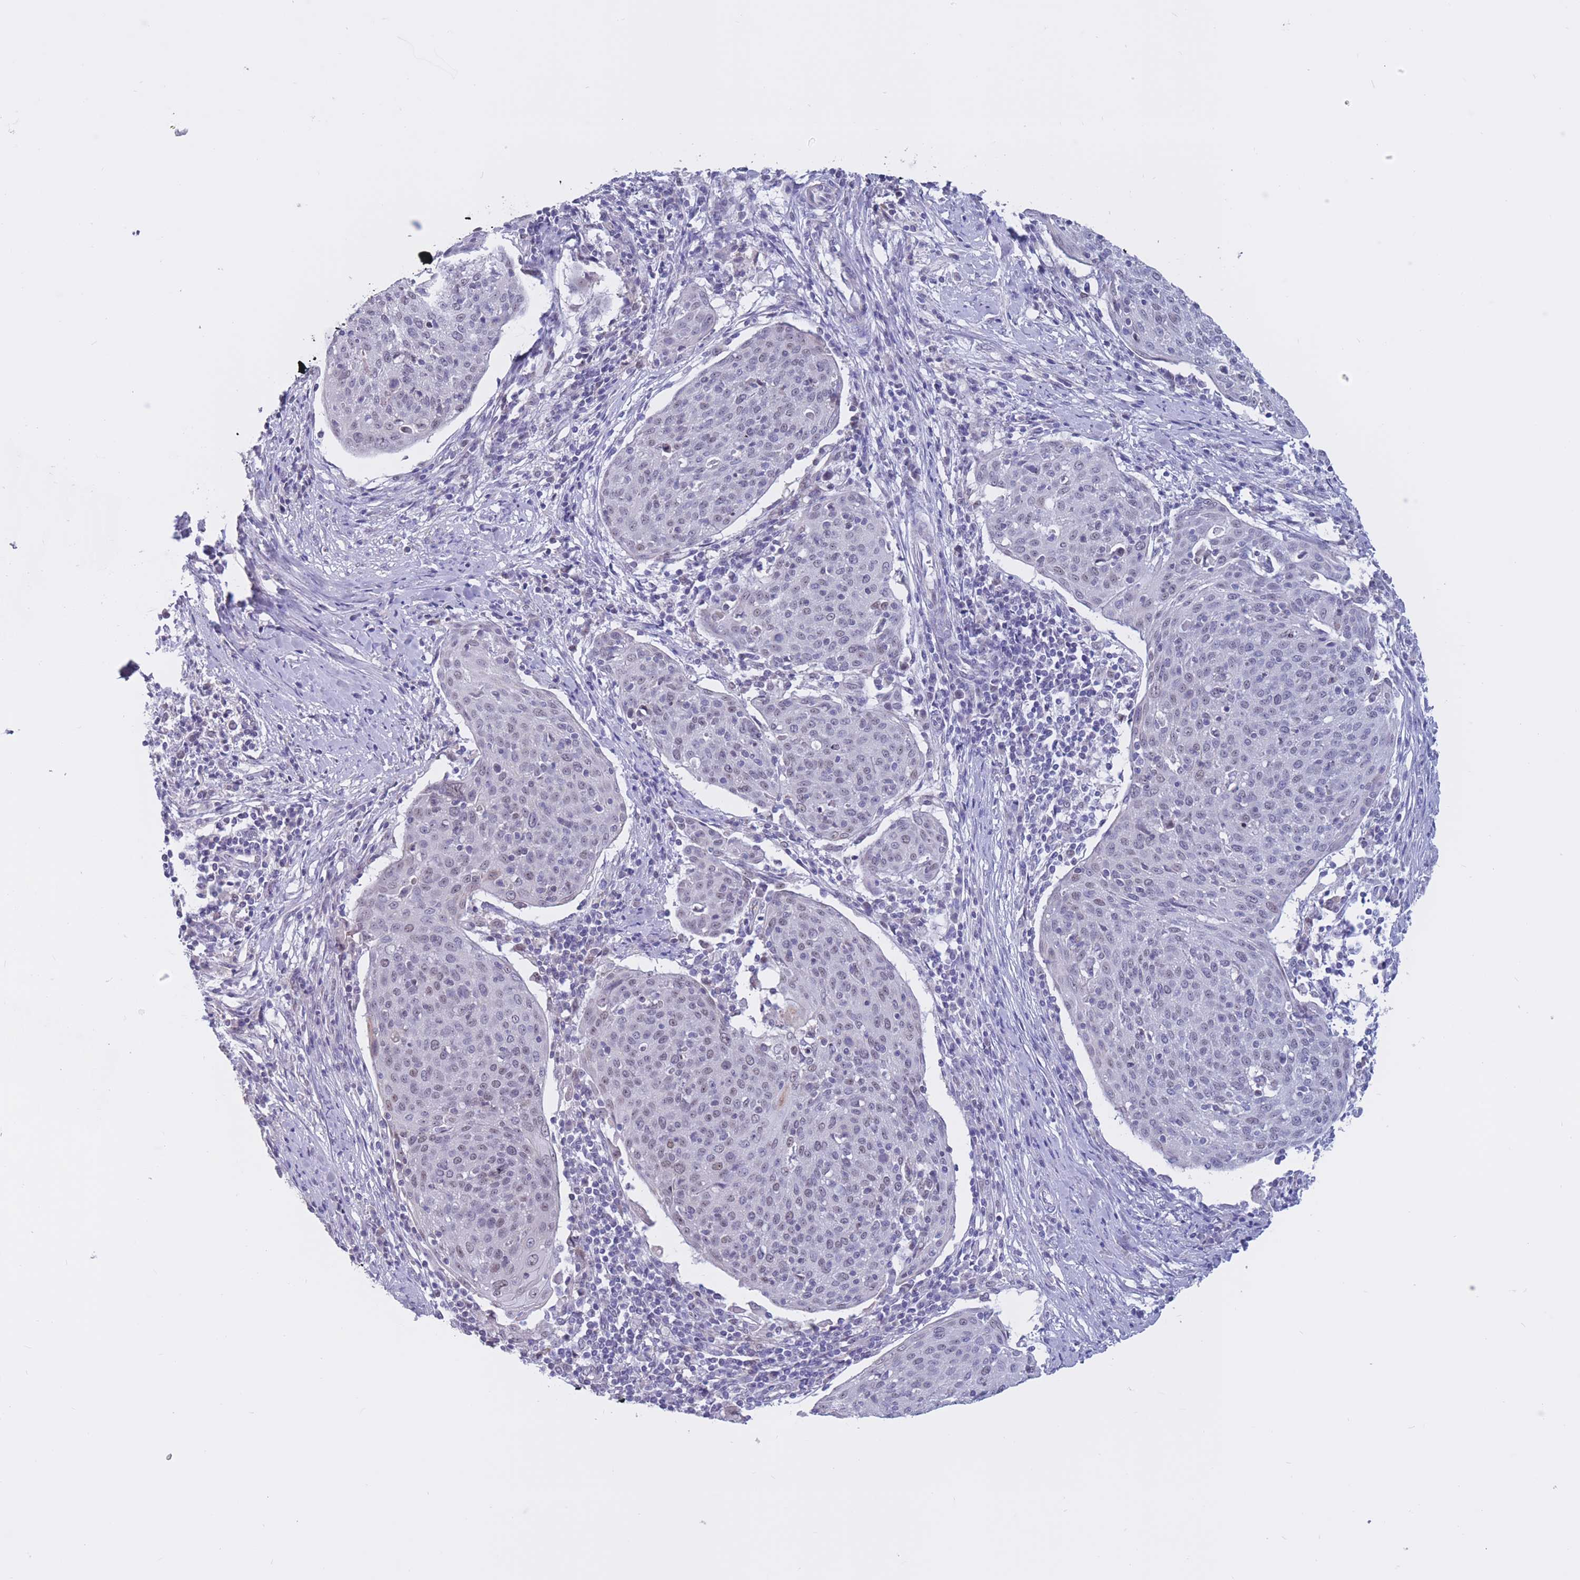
{"staining": {"intensity": "negative", "quantity": "none", "location": "none"}, "tissue": "cervical cancer", "cell_type": "Tumor cells", "image_type": "cancer", "snomed": [{"axis": "morphology", "description": "Squamous cell carcinoma, NOS"}, {"axis": "topography", "description": "Cervix"}], "caption": "Immunohistochemistry (IHC) image of neoplastic tissue: human squamous cell carcinoma (cervical) stained with DAB reveals no significant protein positivity in tumor cells.", "gene": "BOP1", "patient": {"sex": "female", "age": 67}}